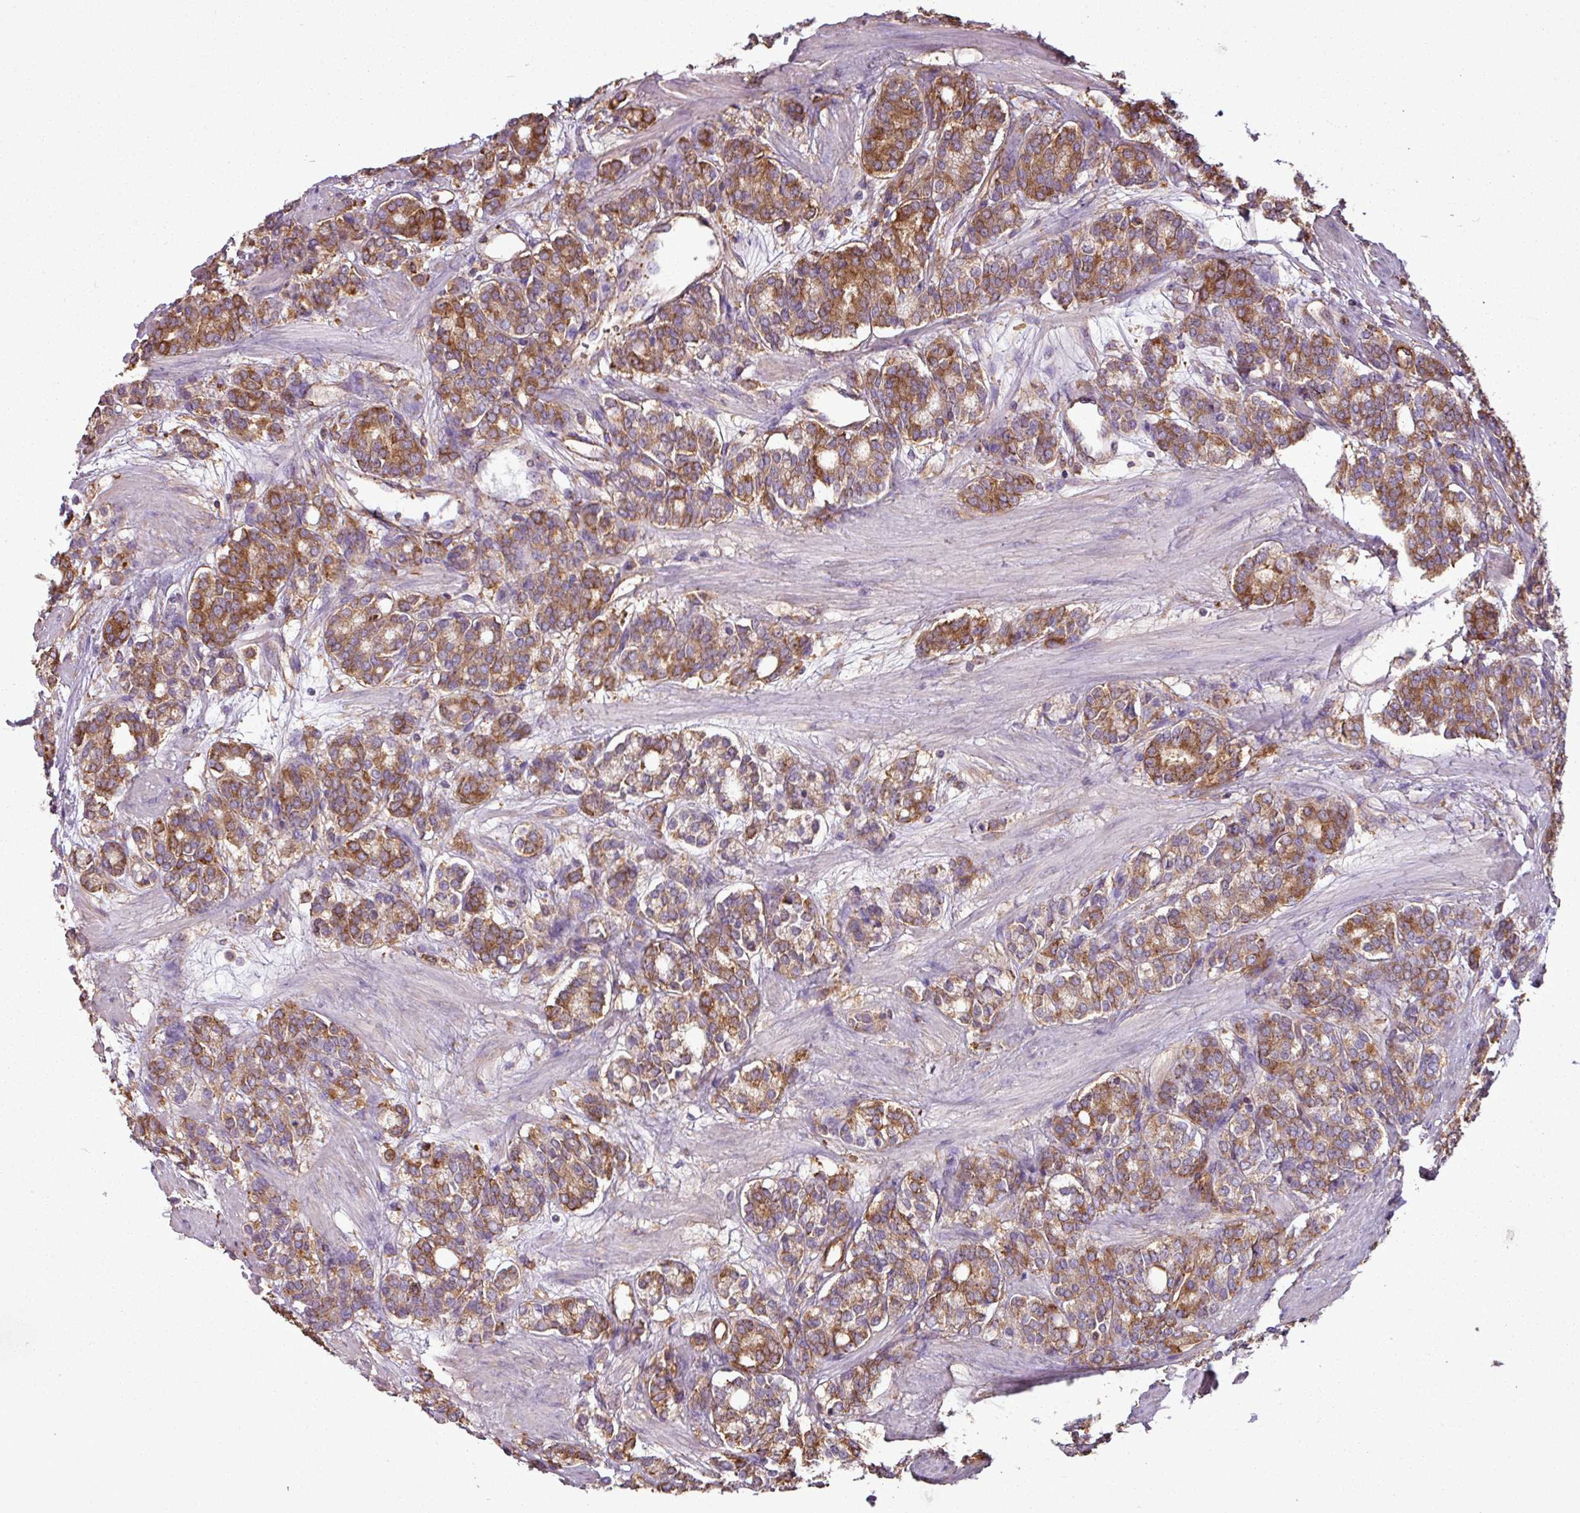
{"staining": {"intensity": "moderate", "quantity": ">75%", "location": "cytoplasmic/membranous"}, "tissue": "prostate cancer", "cell_type": "Tumor cells", "image_type": "cancer", "snomed": [{"axis": "morphology", "description": "Adenocarcinoma, High grade"}, {"axis": "topography", "description": "Prostate"}], "caption": "Moderate cytoplasmic/membranous staining is seen in approximately >75% of tumor cells in prostate cancer (high-grade adenocarcinoma).", "gene": "PACSIN2", "patient": {"sex": "male", "age": 62}}